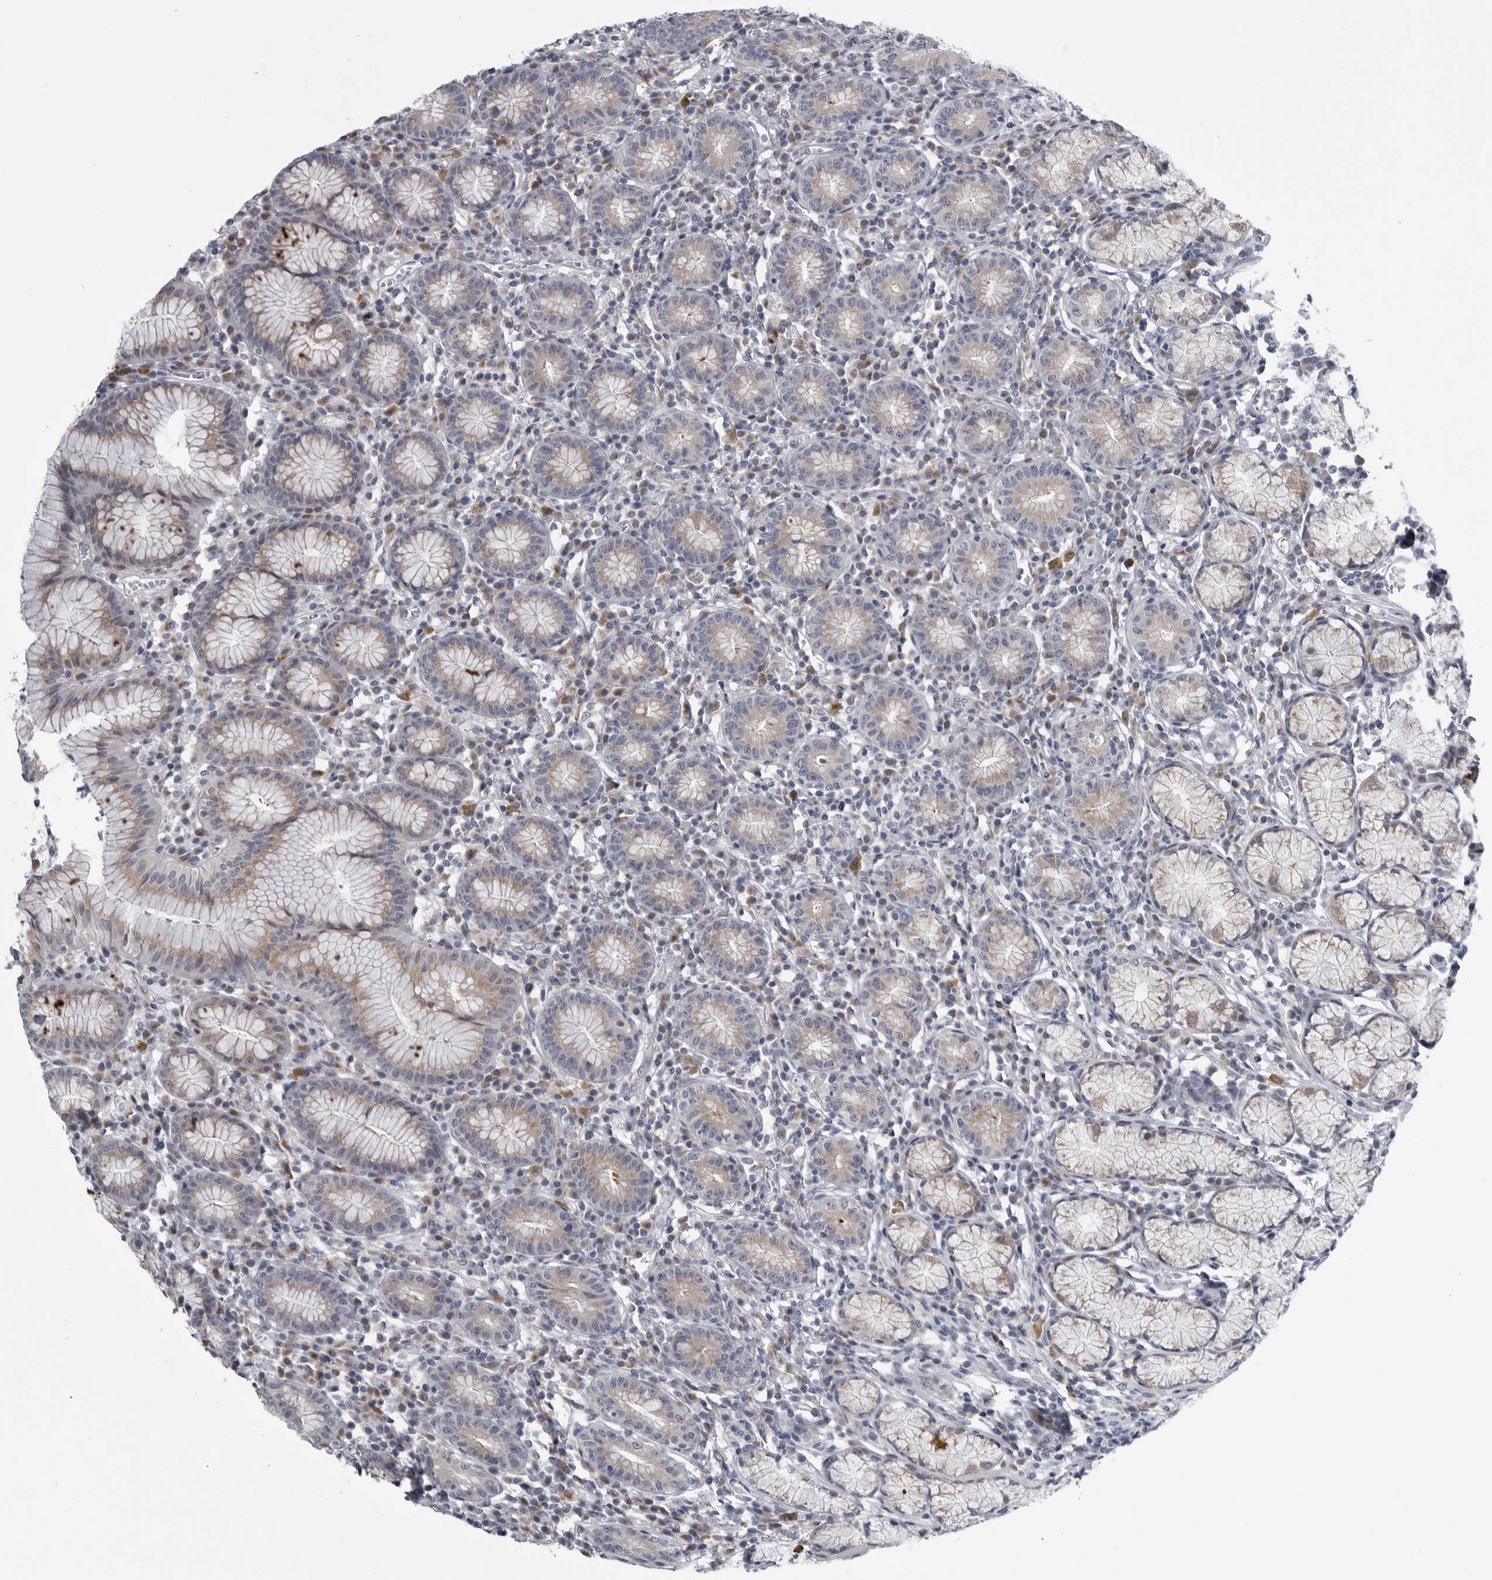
{"staining": {"intensity": "moderate", "quantity": "25%-75%", "location": "cytoplasmic/membranous"}, "tissue": "stomach", "cell_type": "Glandular cells", "image_type": "normal", "snomed": [{"axis": "morphology", "description": "Normal tissue, NOS"}, {"axis": "topography", "description": "Stomach"}], "caption": "The image exhibits immunohistochemical staining of normal stomach. There is moderate cytoplasmic/membranous staining is appreciated in about 25%-75% of glandular cells.", "gene": "MYOC", "patient": {"sex": "male", "age": 55}}